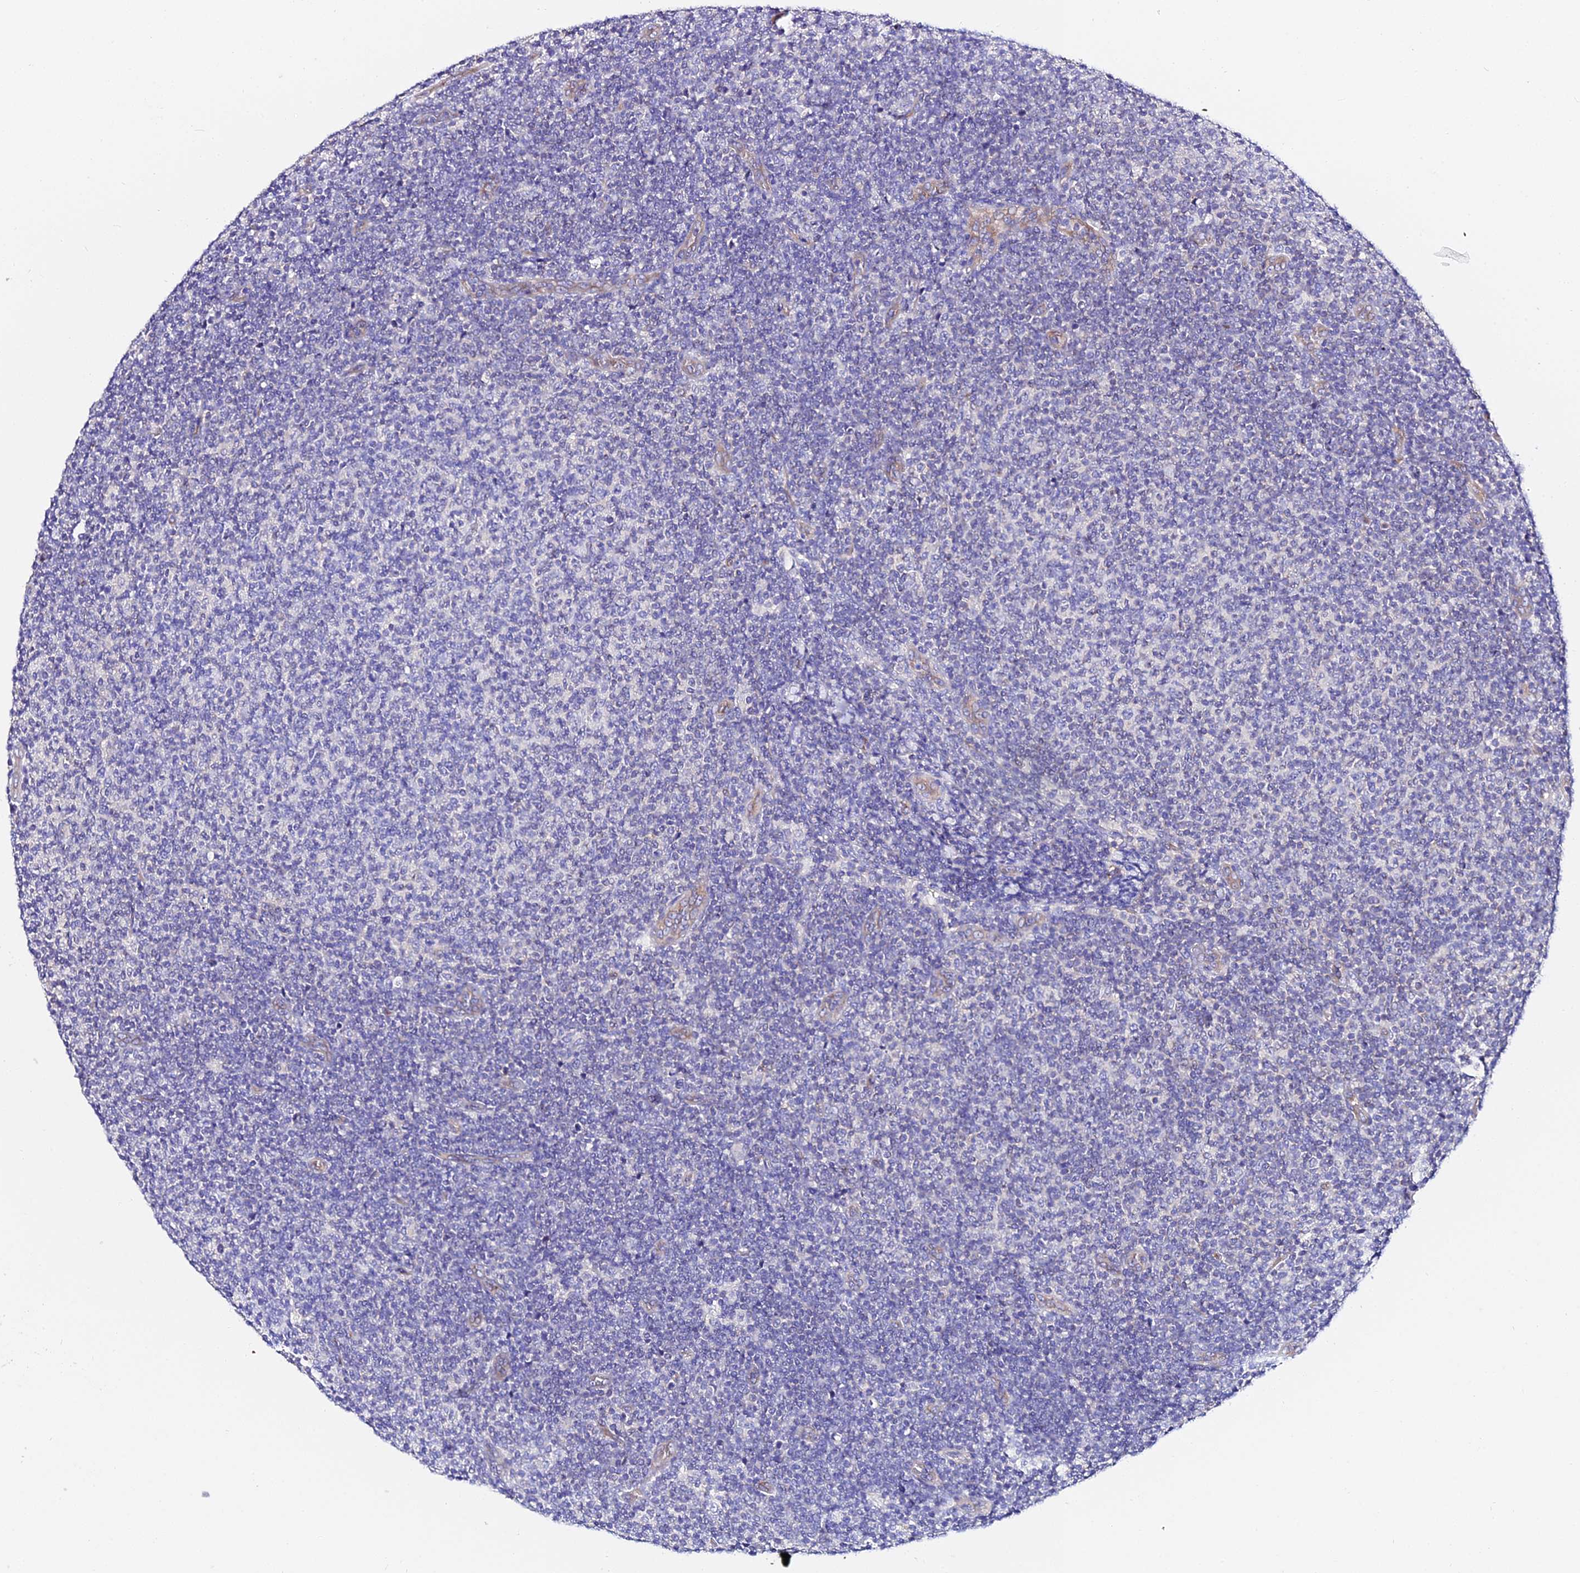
{"staining": {"intensity": "negative", "quantity": "none", "location": "none"}, "tissue": "lymphoma", "cell_type": "Tumor cells", "image_type": "cancer", "snomed": [{"axis": "morphology", "description": "Malignant lymphoma, non-Hodgkin's type, Low grade"}, {"axis": "topography", "description": "Lymph node"}], "caption": "The photomicrograph demonstrates no staining of tumor cells in lymphoma. The staining is performed using DAB (3,3'-diaminobenzidine) brown chromogen with nuclei counter-stained in using hematoxylin.", "gene": "DAW1", "patient": {"sex": "male", "age": 66}}